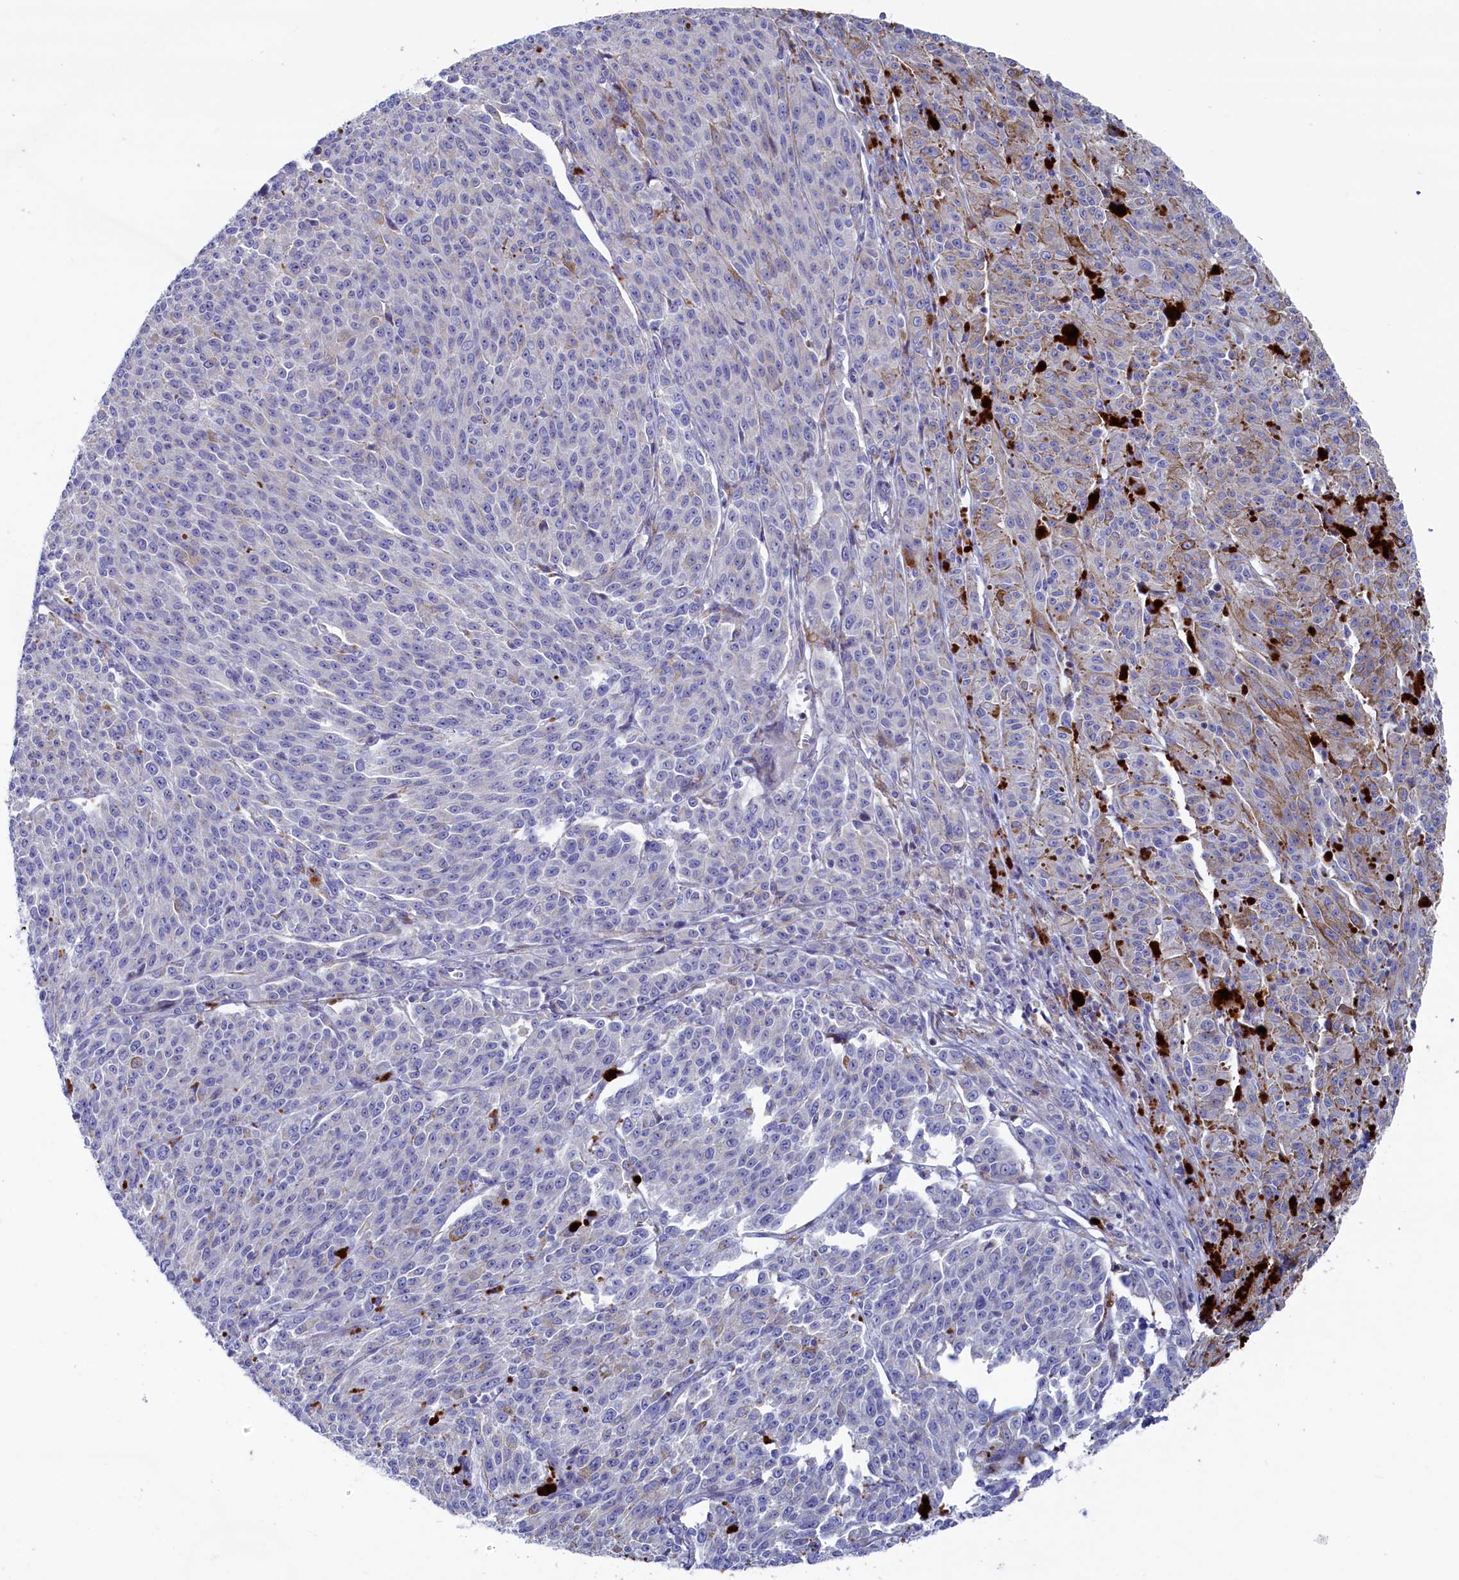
{"staining": {"intensity": "negative", "quantity": "none", "location": "none"}, "tissue": "melanoma", "cell_type": "Tumor cells", "image_type": "cancer", "snomed": [{"axis": "morphology", "description": "Malignant melanoma, NOS"}, {"axis": "topography", "description": "Skin"}], "caption": "The micrograph demonstrates no staining of tumor cells in malignant melanoma.", "gene": "NUDT7", "patient": {"sex": "female", "age": 52}}